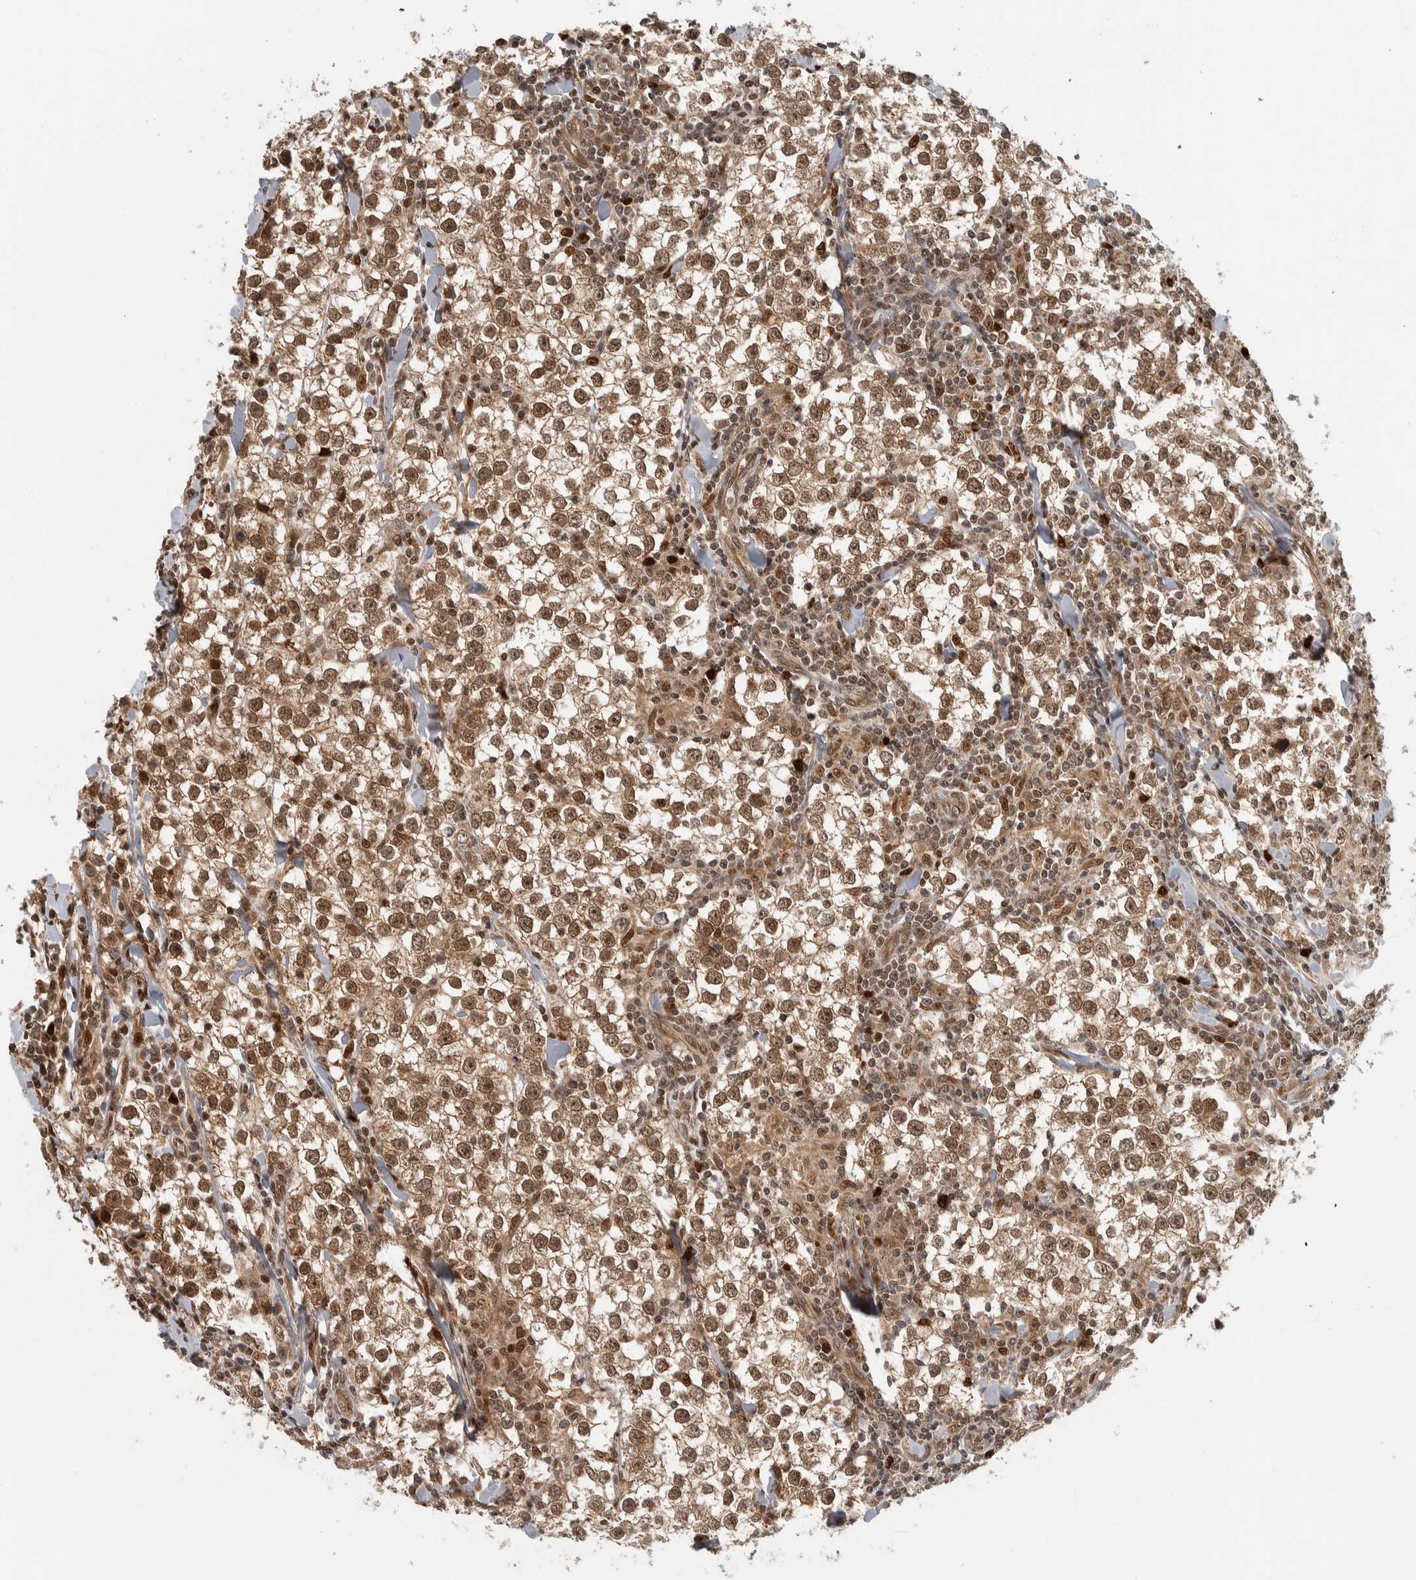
{"staining": {"intensity": "moderate", "quantity": ">75%", "location": "nuclear"}, "tissue": "testis cancer", "cell_type": "Tumor cells", "image_type": "cancer", "snomed": [{"axis": "morphology", "description": "Seminoma, NOS"}, {"axis": "morphology", "description": "Carcinoma, Embryonal, NOS"}, {"axis": "topography", "description": "Testis"}], "caption": "About >75% of tumor cells in human testis cancer show moderate nuclear protein positivity as visualized by brown immunohistochemical staining.", "gene": "RPS6KA4", "patient": {"sex": "male", "age": 36}}